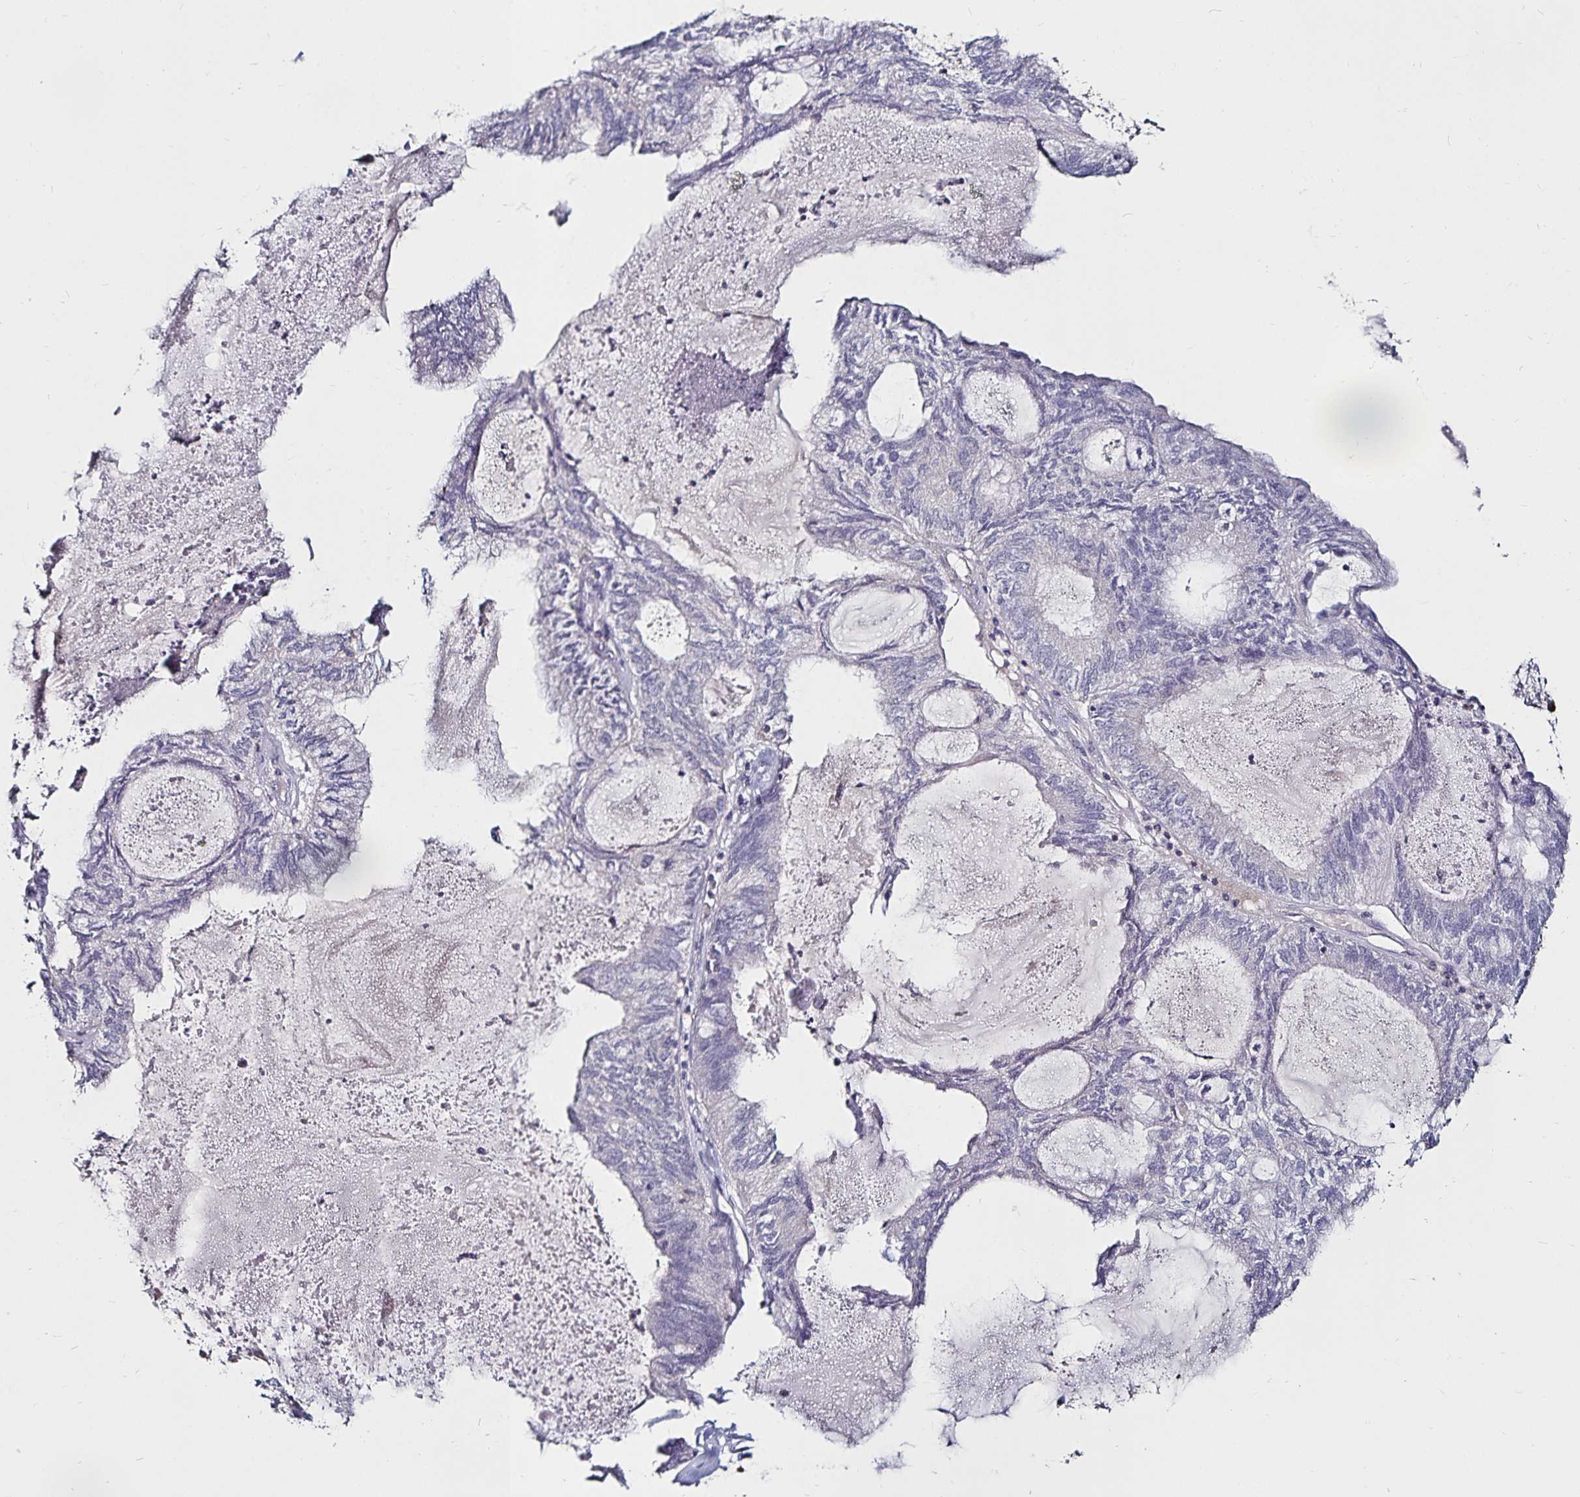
{"staining": {"intensity": "negative", "quantity": "none", "location": "none"}, "tissue": "endometrial cancer", "cell_type": "Tumor cells", "image_type": "cancer", "snomed": [{"axis": "morphology", "description": "Adenocarcinoma, NOS"}, {"axis": "topography", "description": "Endometrium"}], "caption": "Protein analysis of adenocarcinoma (endometrial) shows no significant expression in tumor cells.", "gene": "ACSL5", "patient": {"sex": "female", "age": 80}}